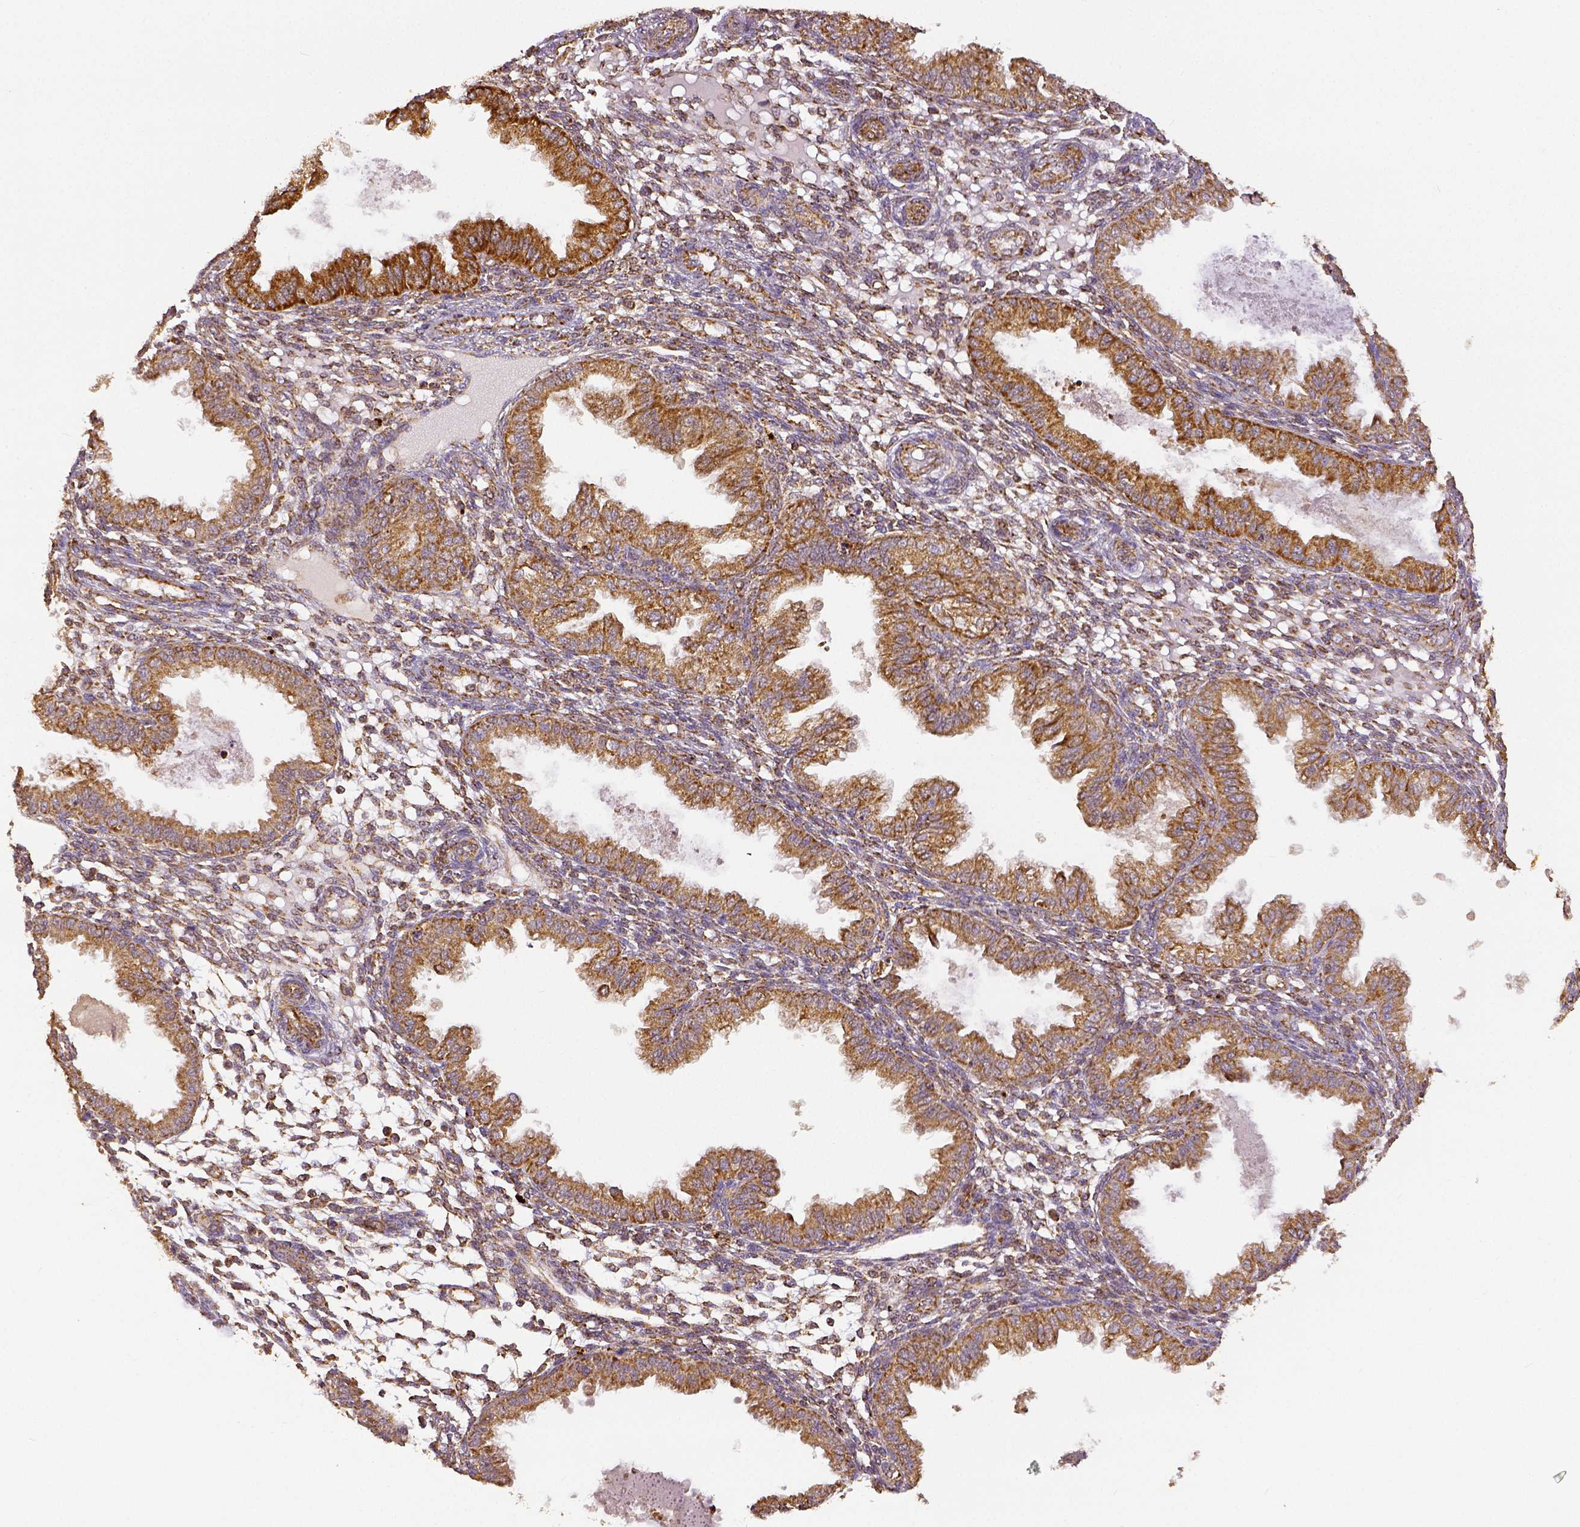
{"staining": {"intensity": "moderate", "quantity": ">75%", "location": "cytoplasmic/membranous"}, "tissue": "endometrium", "cell_type": "Cells in endometrial stroma", "image_type": "normal", "snomed": [{"axis": "morphology", "description": "Normal tissue, NOS"}, {"axis": "topography", "description": "Endometrium"}], "caption": "Human endometrium stained with a brown dye exhibits moderate cytoplasmic/membranous positive staining in approximately >75% of cells in endometrial stroma.", "gene": "SDHB", "patient": {"sex": "female", "age": 33}}